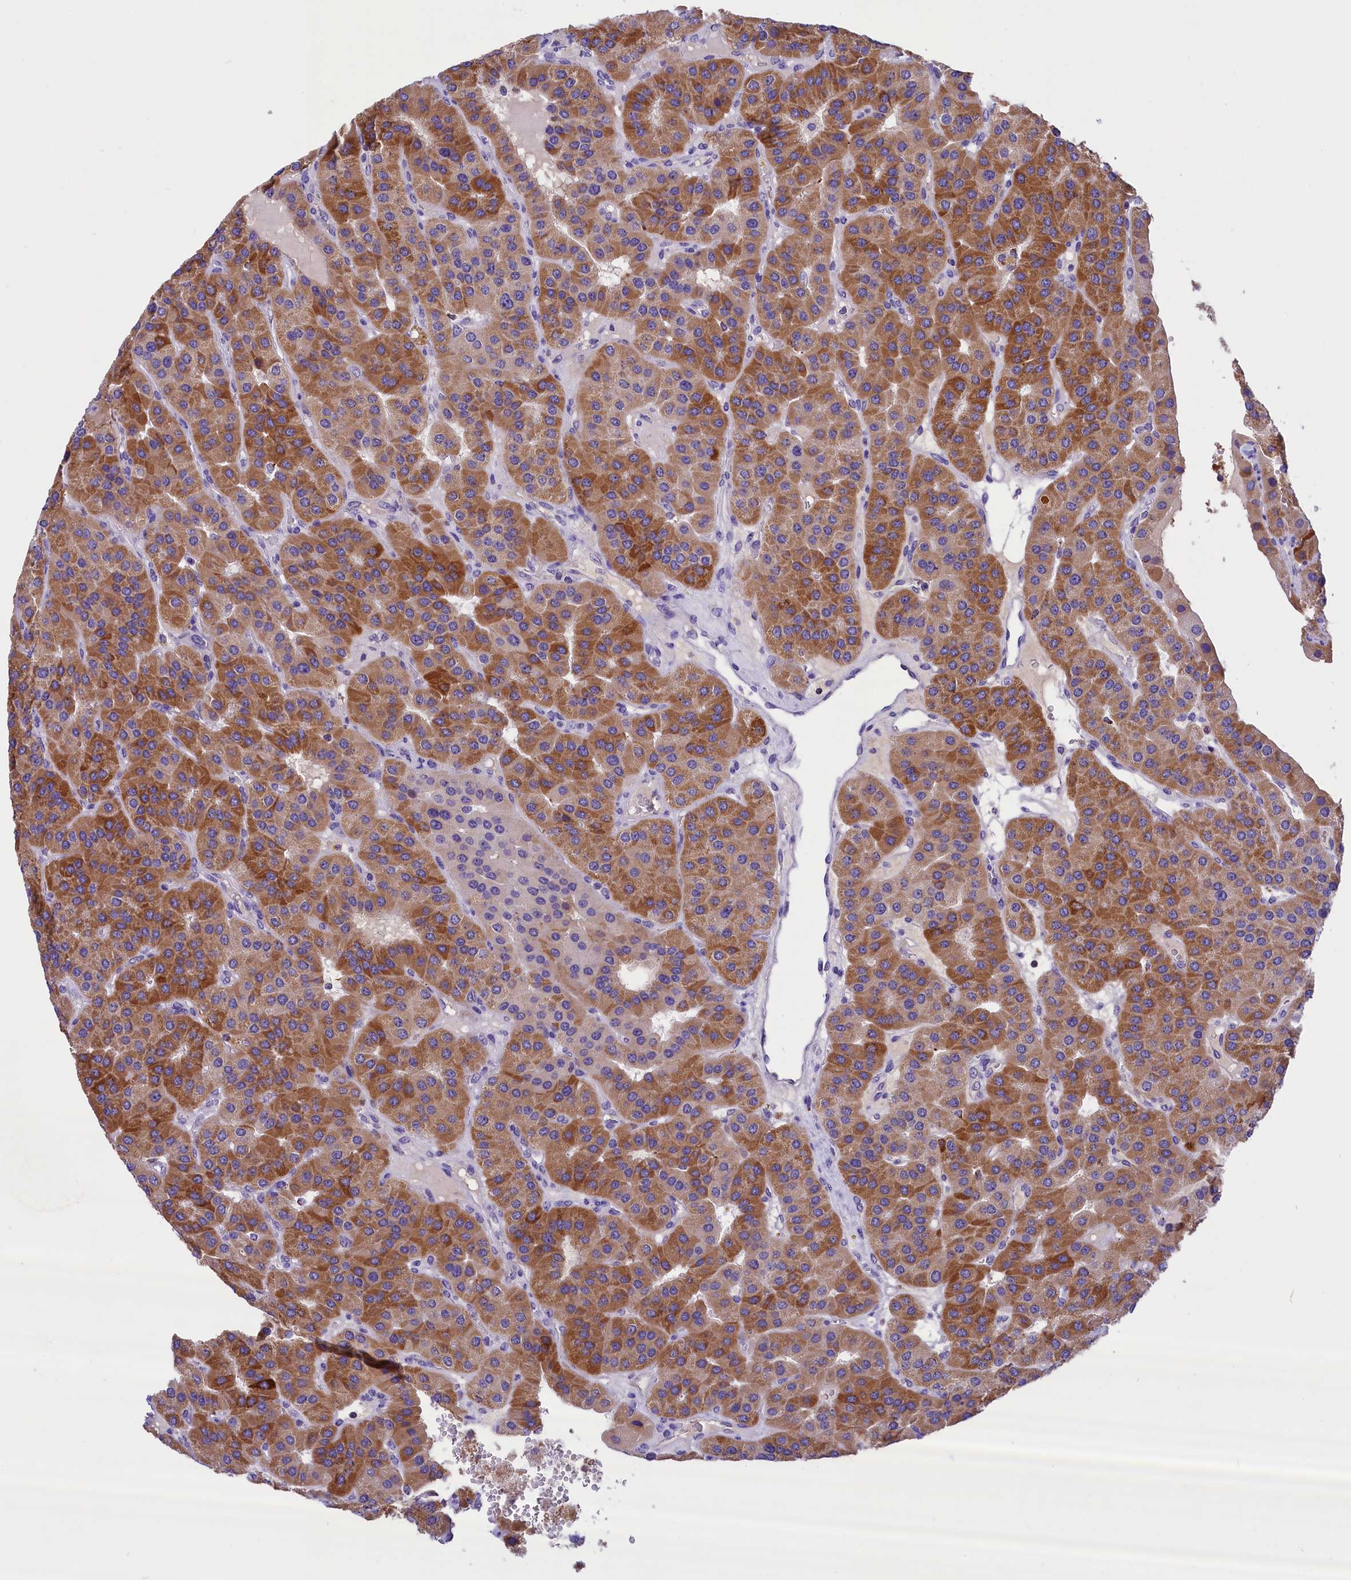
{"staining": {"intensity": "moderate", "quantity": ">75%", "location": "cytoplasmic/membranous"}, "tissue": "parathyroid gland", "cell_type": "Glandular cells", "image_type": "normal", "snomed": [{"axis": "morphology", "description": "Normal tissue, NOS"}, {"axis": "morphology", "description": "Adenoma, NOS"}, {"axis": "topography", "description": "Parathyroid gland"}], "caption": "About >75% of glandular cells in benign parathyroid gland demonstrate moderate cytoplasmic/membranous protein expression as visualized by brown immunohistochemical staining.", "gene": "ABAT", "patient": {"sex": "female", "age": 86}}